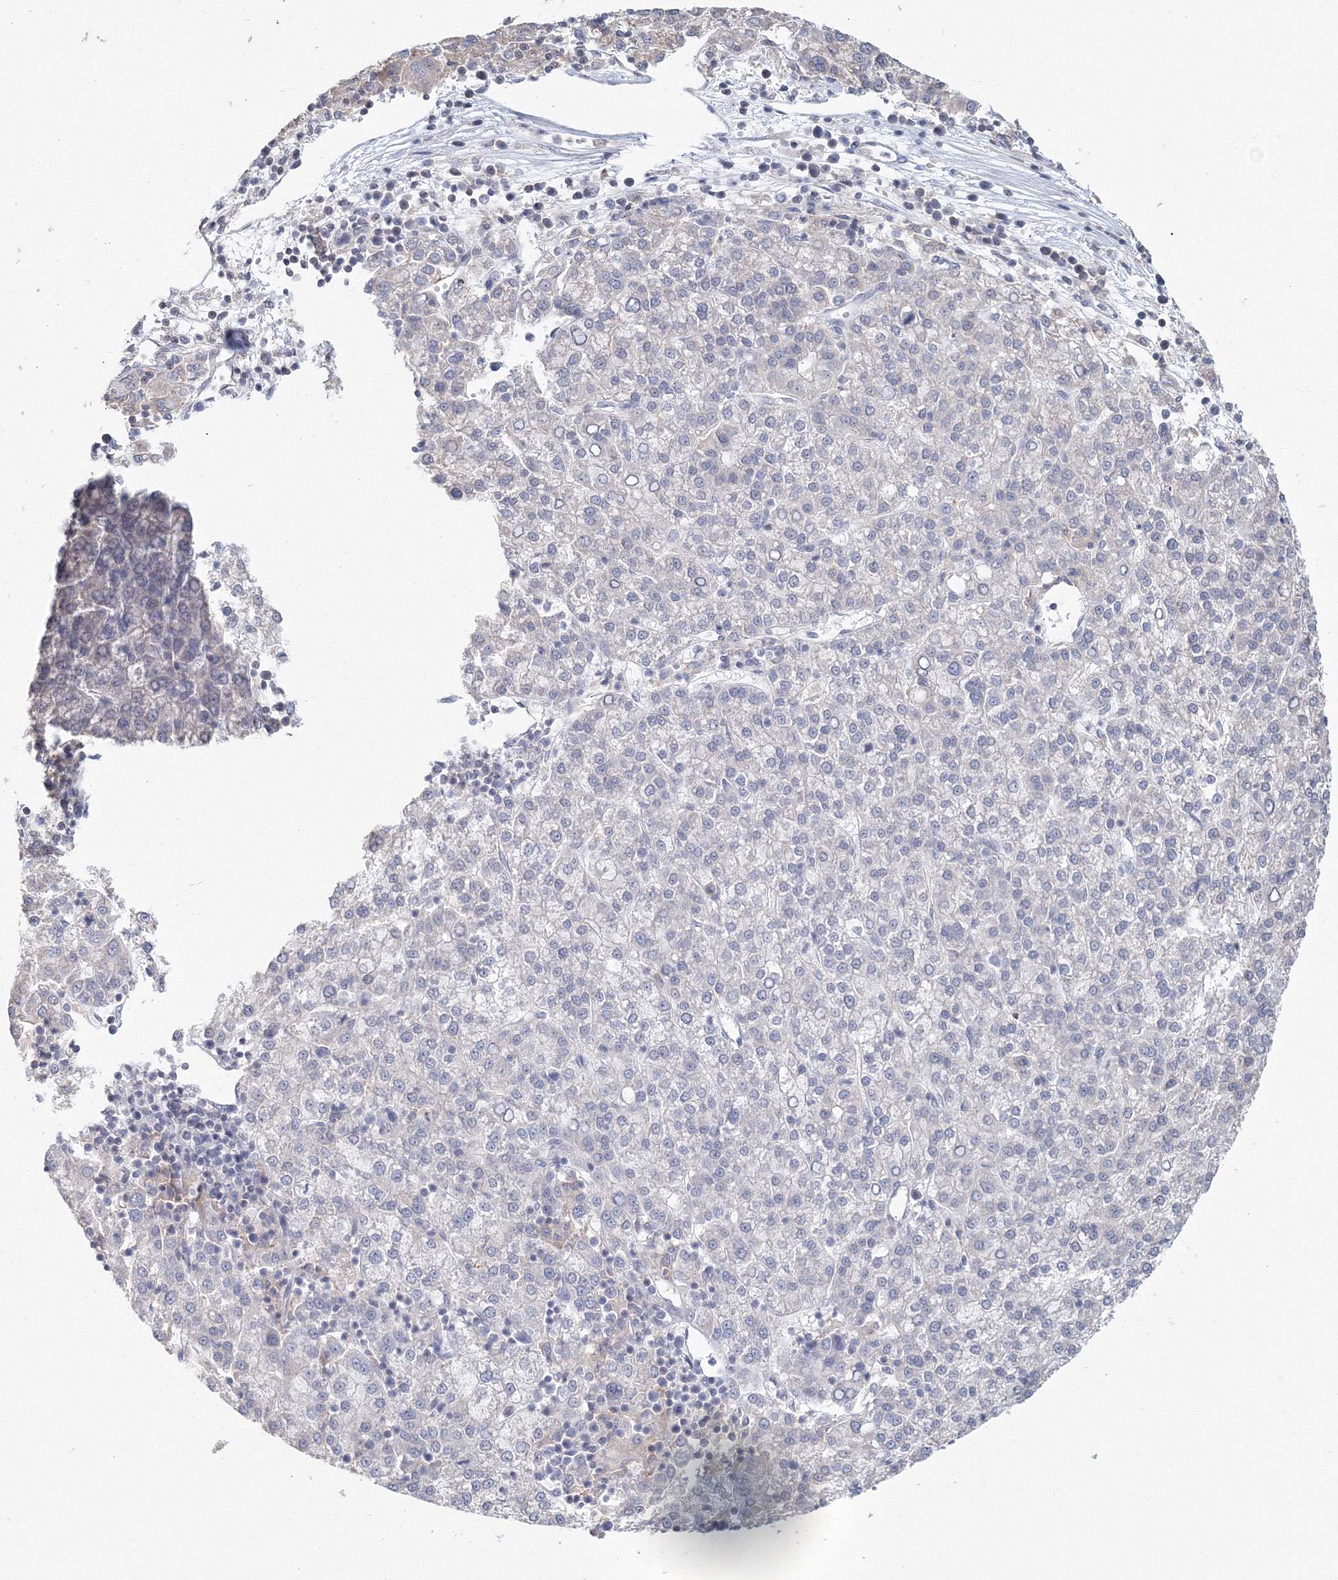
{"staining": {"intensity": "negative", "quantity": "none", "location": "none"}, "tissue": "liver cancer", "cell_type": "Tumor cells", "image_type": "cancer", "snomed": [{"axis": "morphology", "description": "Carcinoma, Hepatocellular, NOS"}, {"axis": "topography", "description": "Liver"}], "caption": "Protein analysis of liver cancer (hepatocellular carcinoma) displays no significant expression in tumor cells.", "gene": "SLC7A7", "patient": {"sex": "female", "age": 58}}